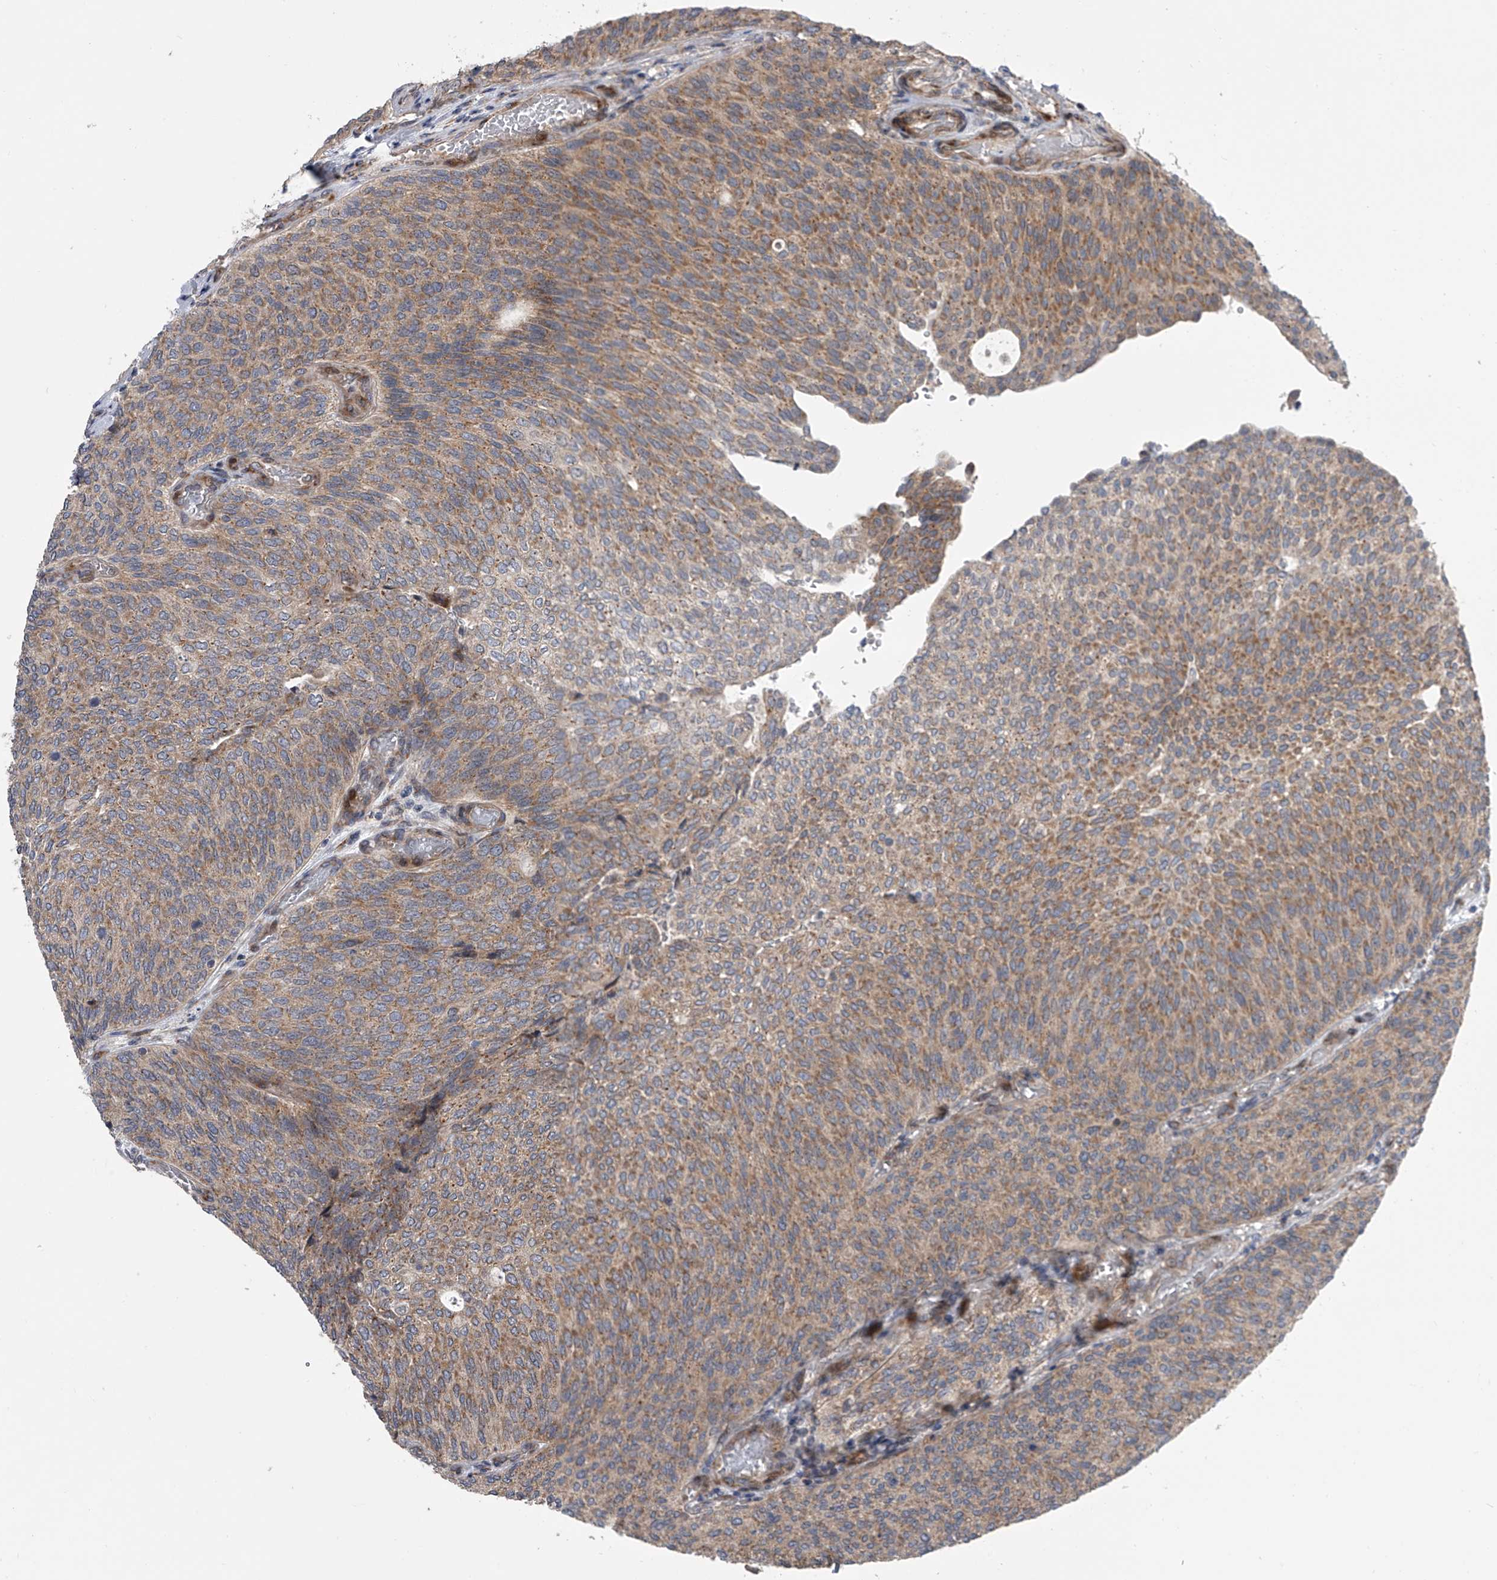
{"staining": {"intensity": "moderate", "quantity": ">75%", "location": "cytoplasmic/membranous"}, "tissue": "urothelial cancer", "cell_type": "Tumor cells", "image_type": "cancer", "snomed": [{"axis": "morphology", "description": "Urothelial carcinoma, Low grade"}, {"axis": "topography", "description": "Urinary bladder"}], "caption": "Approximately >75% of tumor cells in low-grade urothelial carcinoma exhibit moderate cytoplasmic/membranous protein positivity as visualized by brown immunohistochemical staining.", "gene": "DLGAP2", "patient": {"sex": "female", "age": 79}}